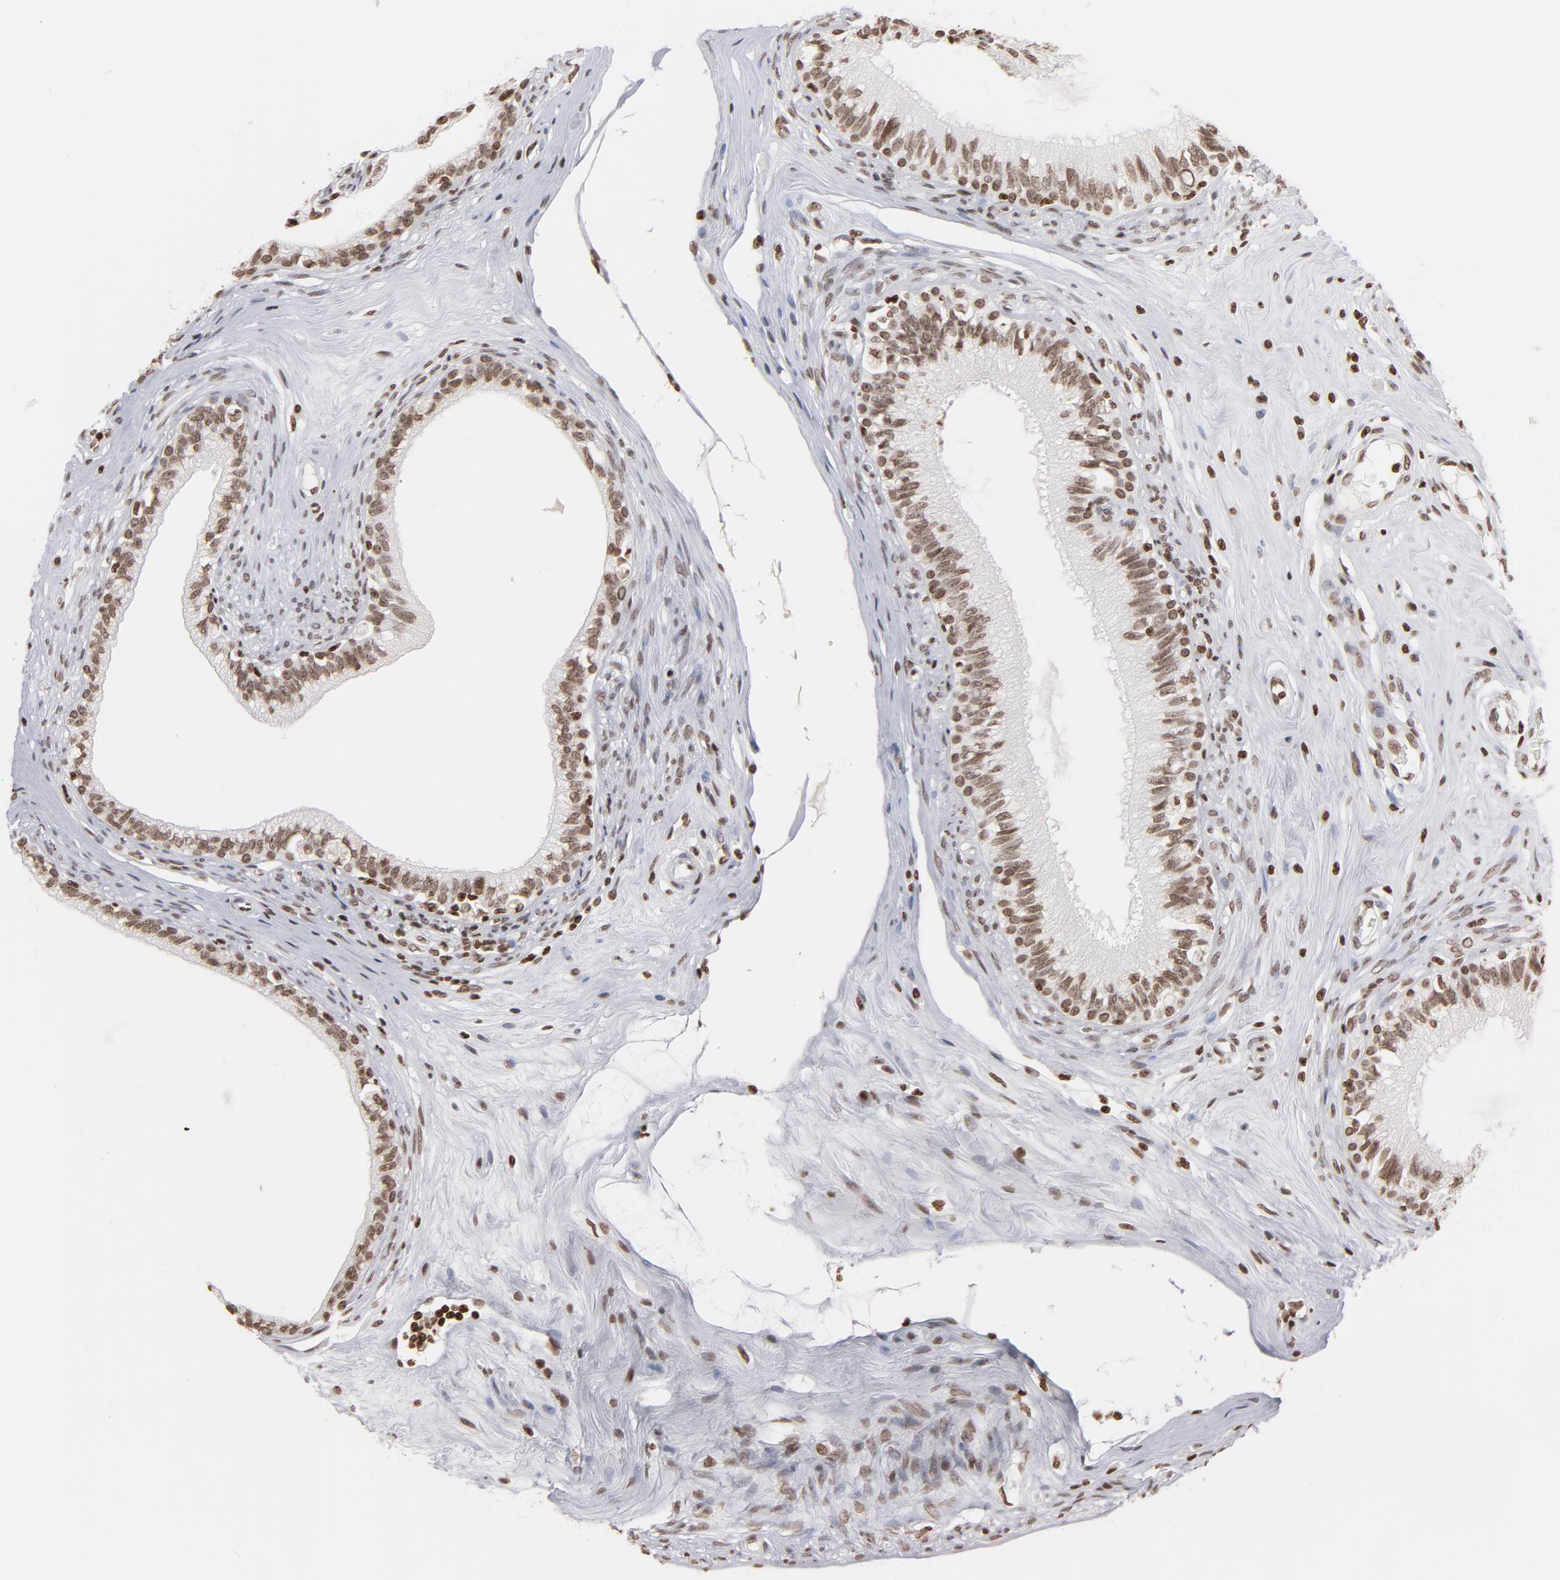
{"staining": {"intensity": "weak", "quantity": ">75%", "location": "nuclear"}, "tissue": "epididymis", "cell_type": "Glandular cells", "image_type": "normal", "snomed": [{"axis": "morphology", "description": "Normal tissue, NOS"}, {"axis": "morphology", "description": "Inflammation, NOS"}, {"axis": "topography", "description": "Epididymis"}], "caption": "Protein expression analysis of benign epididymis displays weak nuclear positivity in about >75% of glandular cells. (Brightfield microscopy of DAB IHC at high magnification).", "gene": "H2AC12", "patient": {"sex": "male", "age": 84}}